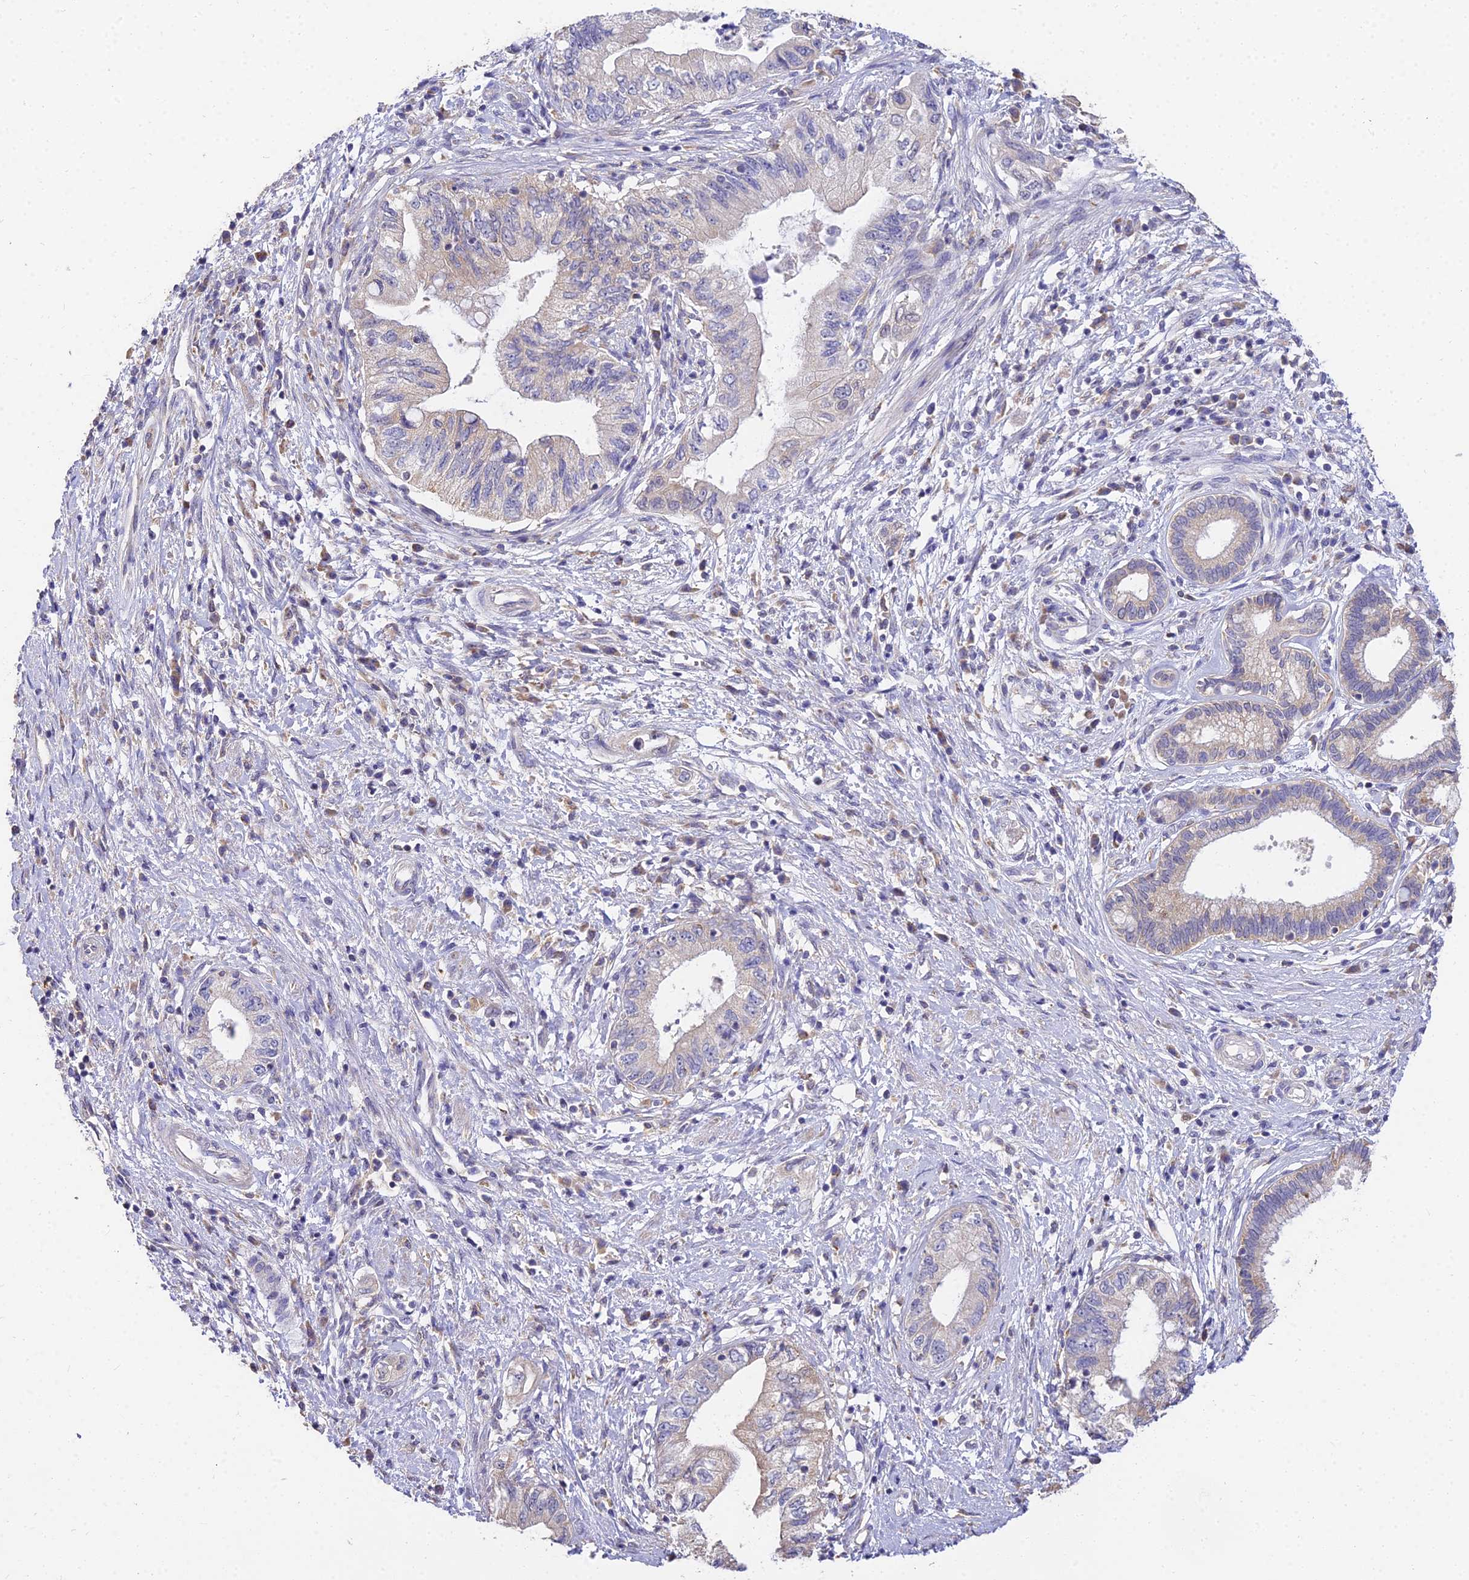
{"staining": {"intensity": "negative", "quantity": "none", "location": "none"}, "tissue": "pancreatic cancer", "cell_type": "Tumor cells", "image_type": "cancer", "snomed": [{"axis": "morphology", "description": "Adenocarcinoma, NOS"}, {"axis": "topography", "description": "Pancreas"}], "caption": "The immunohistochemistry (IHC) micrograph has no significant positivity in tumor cells of pancreatic cancer (adenocarcinoma) tissue.", "gene": "ARL8B", "patient": {"sex": "female", "age": 73}}